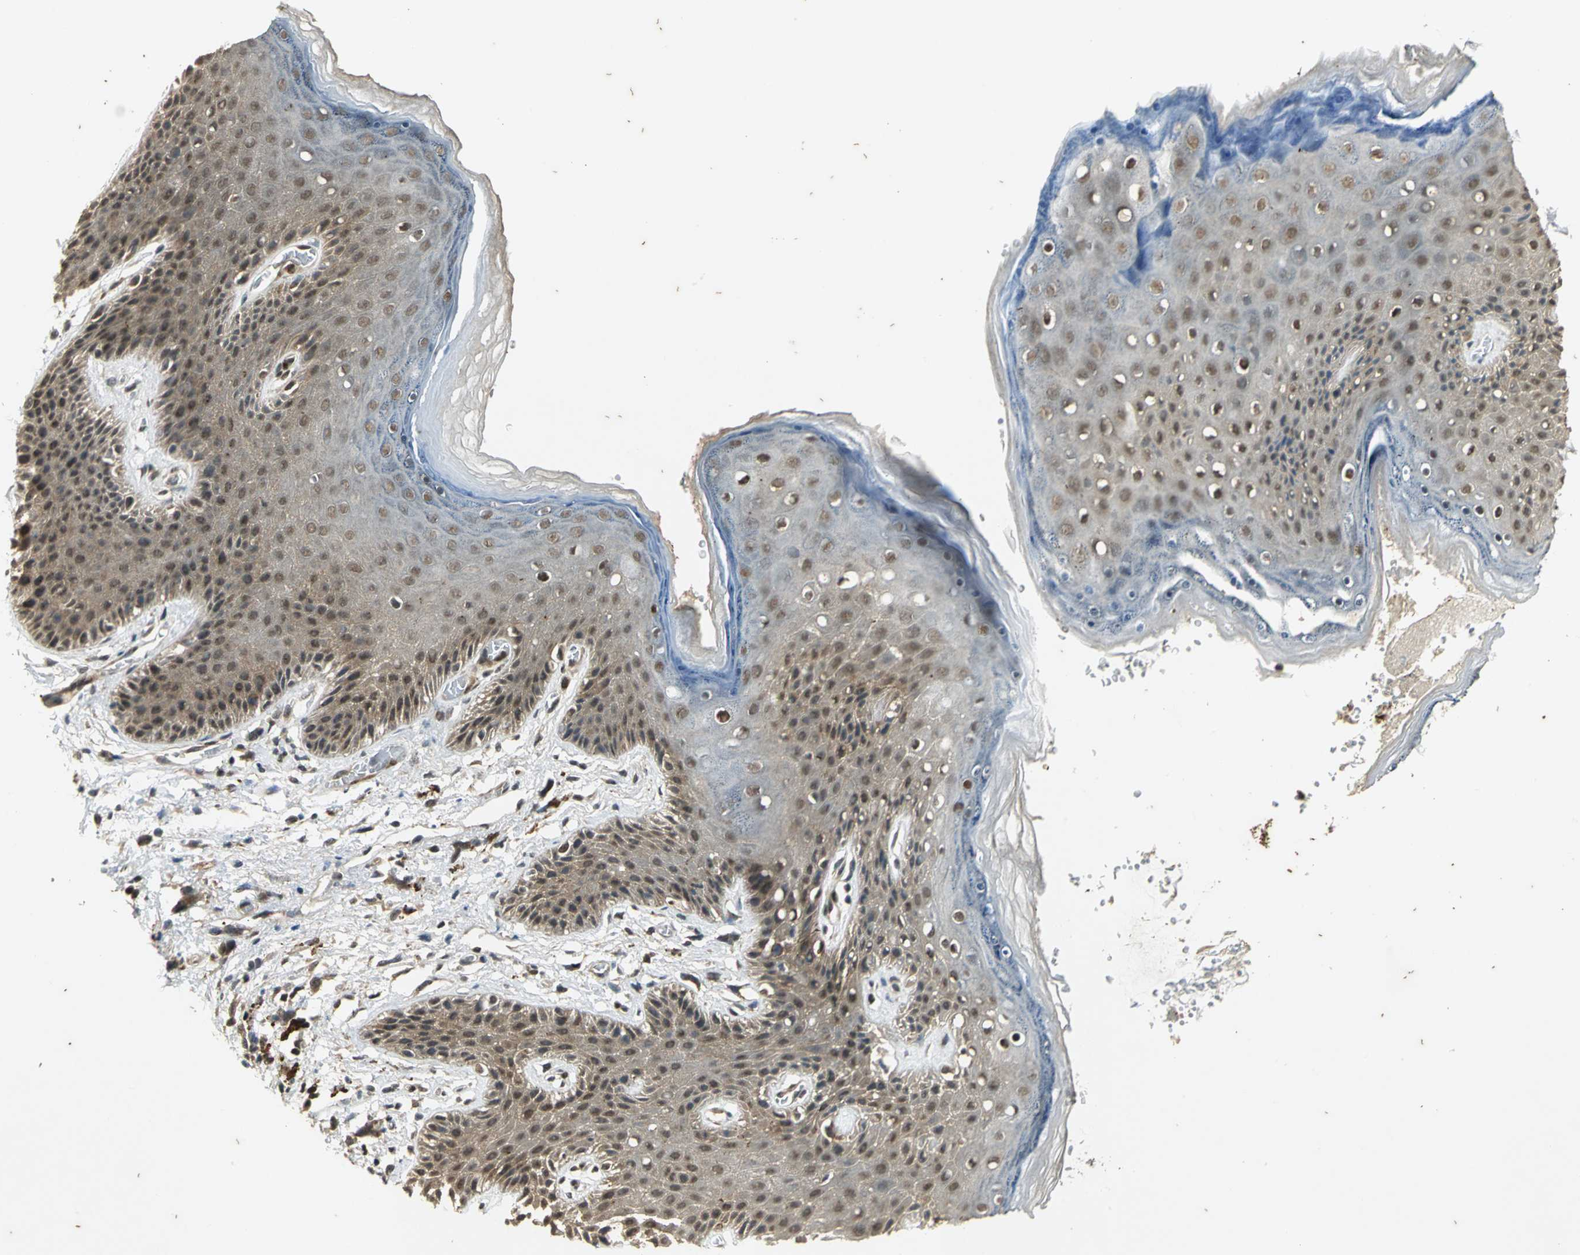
{"staining": {"intensity": "weak", "quantity": "<25%", "location": "cytoplasmic/membranous"}, "tissue": "skin", "cell_type": "Epidermal cells", "image_type": "normal", "snomed": [{"axis": "morphology", "description": "Normal tissue, NOS"}, {"axis": "topography", "description": "Anal"}], "caption": "Micrograph shows no protein expression in epidermal cells of normal skin.", "gene": "NOTCH3", "patient": {"sex": "female", "age": 46}}